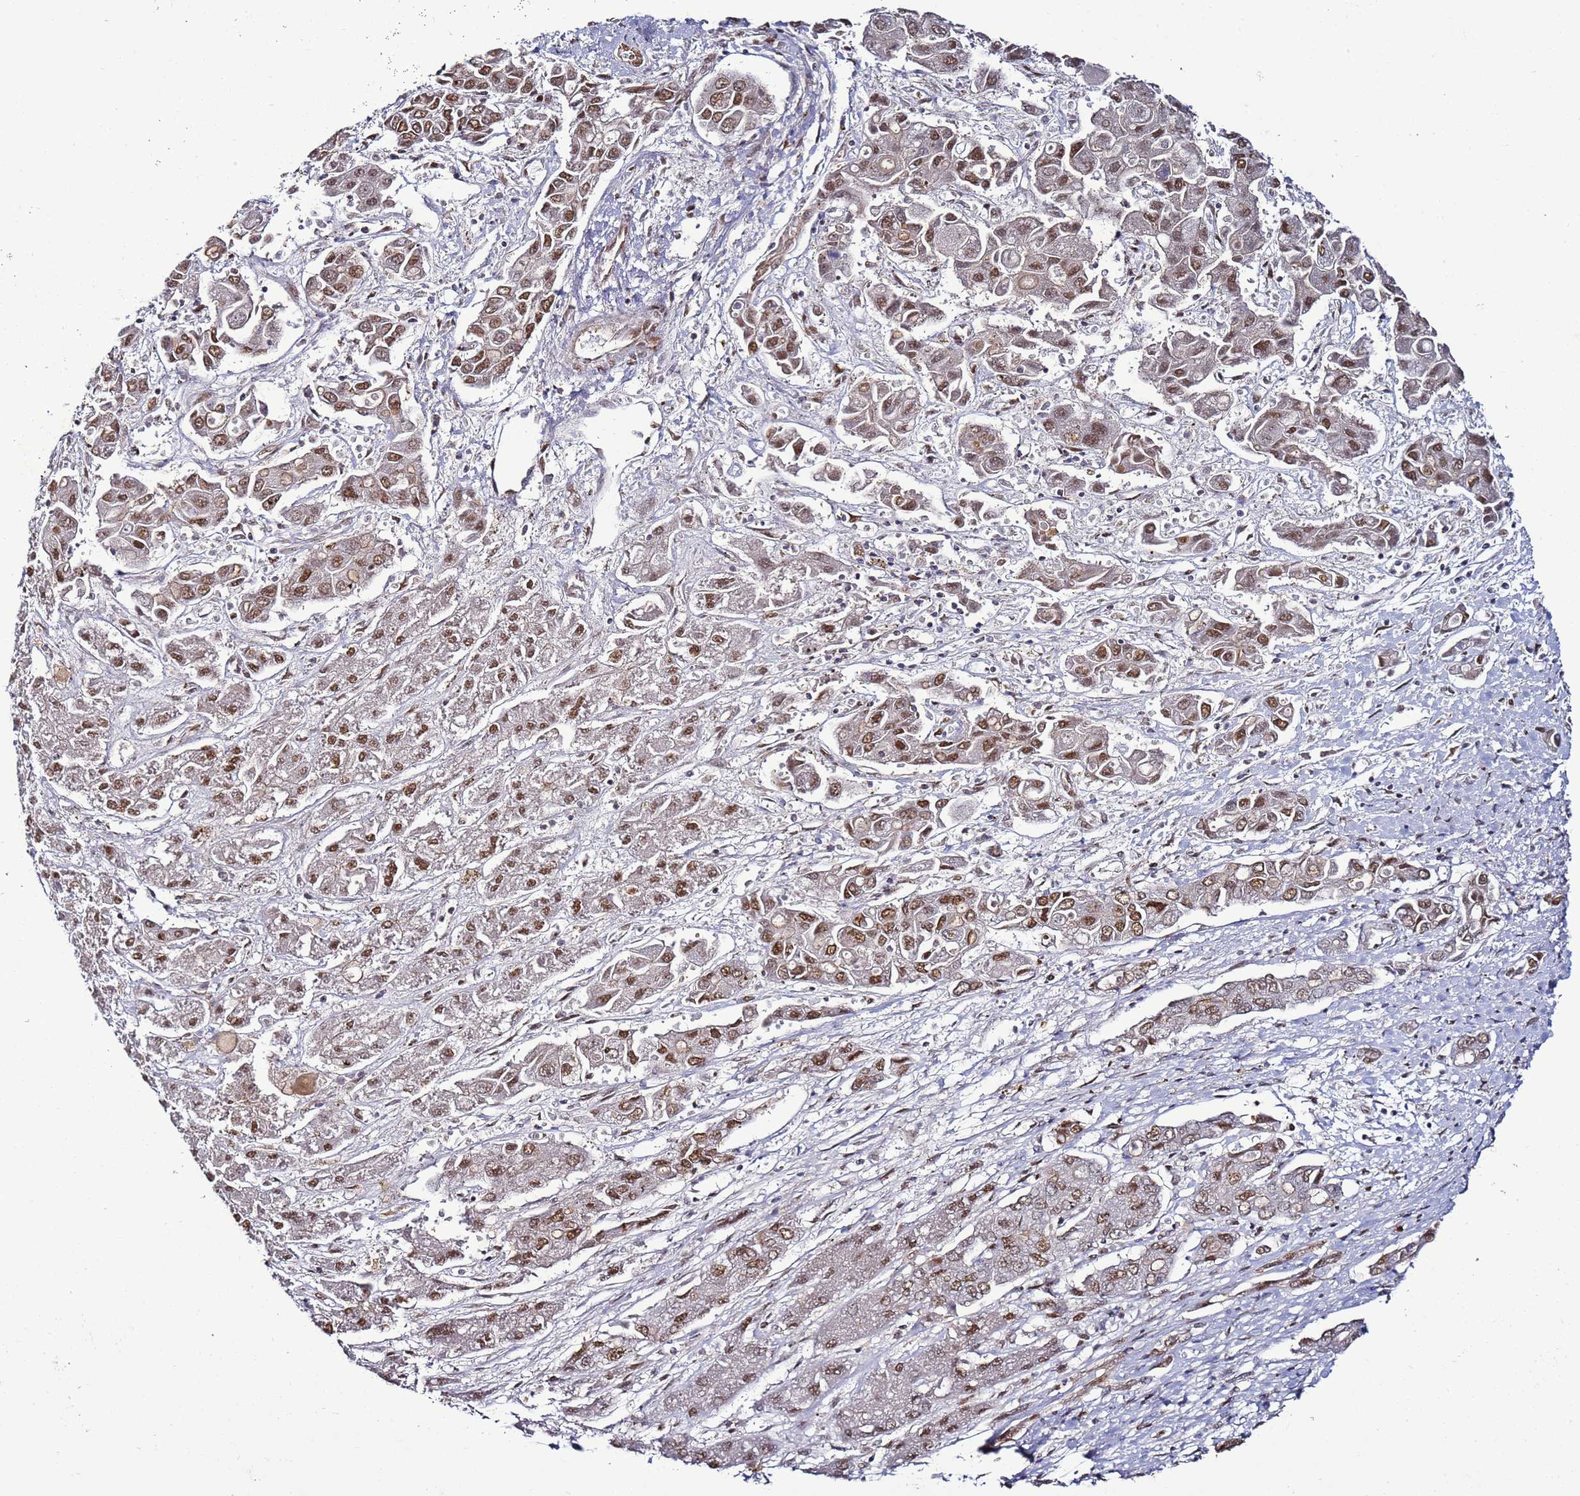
{"staining": {"intensity": "moderate", "quantity": ">75%", "location": "nuclear"}, "tissue": "liver cancer", "cell_type": "Tumor cells", "image_type": "cancer", "snomed": [{"axis": "morphology", "description": "Cholangiocarcinoma"}, {"axis": "topography", "description": "Liver"}], "caption": "Human liver cancer (cholangiocarcinoma) stained with a brown dye reveals moderate nuclear positive staining in approximately >75% of tumor cells.", "gene": "PSMA7", "patient": {"sex": "male", "age": 67}}